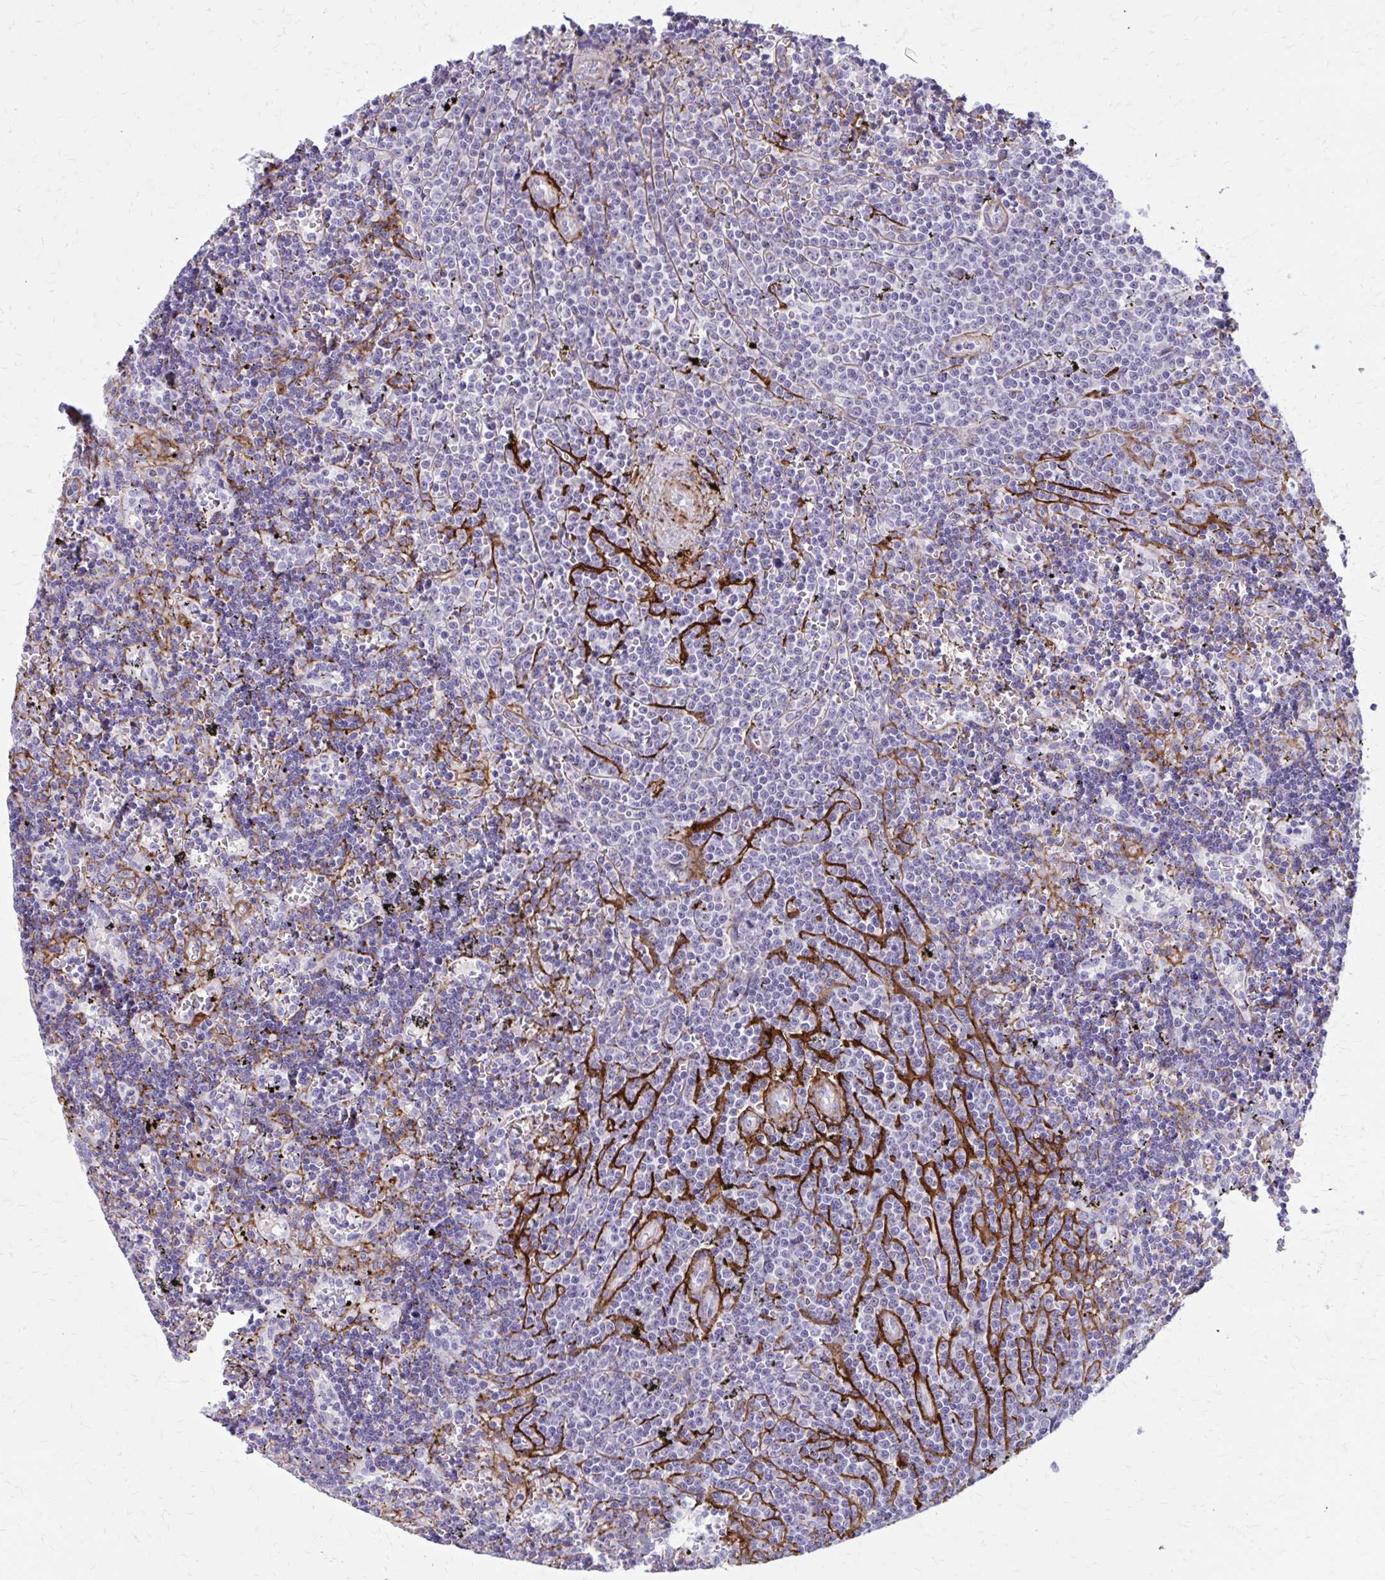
{"staining": {"intensity": "negative", "quantity": "none", "location": "none"}, "tissue": "lymphoma", "cell_type": "Tumor cells", "image_type": "cancer", "snomed": [{"axis": "morphology", "description": "Malignant lymphoma, non-Hodgkin's type, Low grade"}, {"axis": "topography", "description": "Spleen"}], "caption": "Photomicrograph shows no protein positivity in tumor cells of low-grade malignant lymphoma, non-Hodgkin's type tissue.", "gene": "AKAP12", "patient": {"sex": "male", "age": 60}}